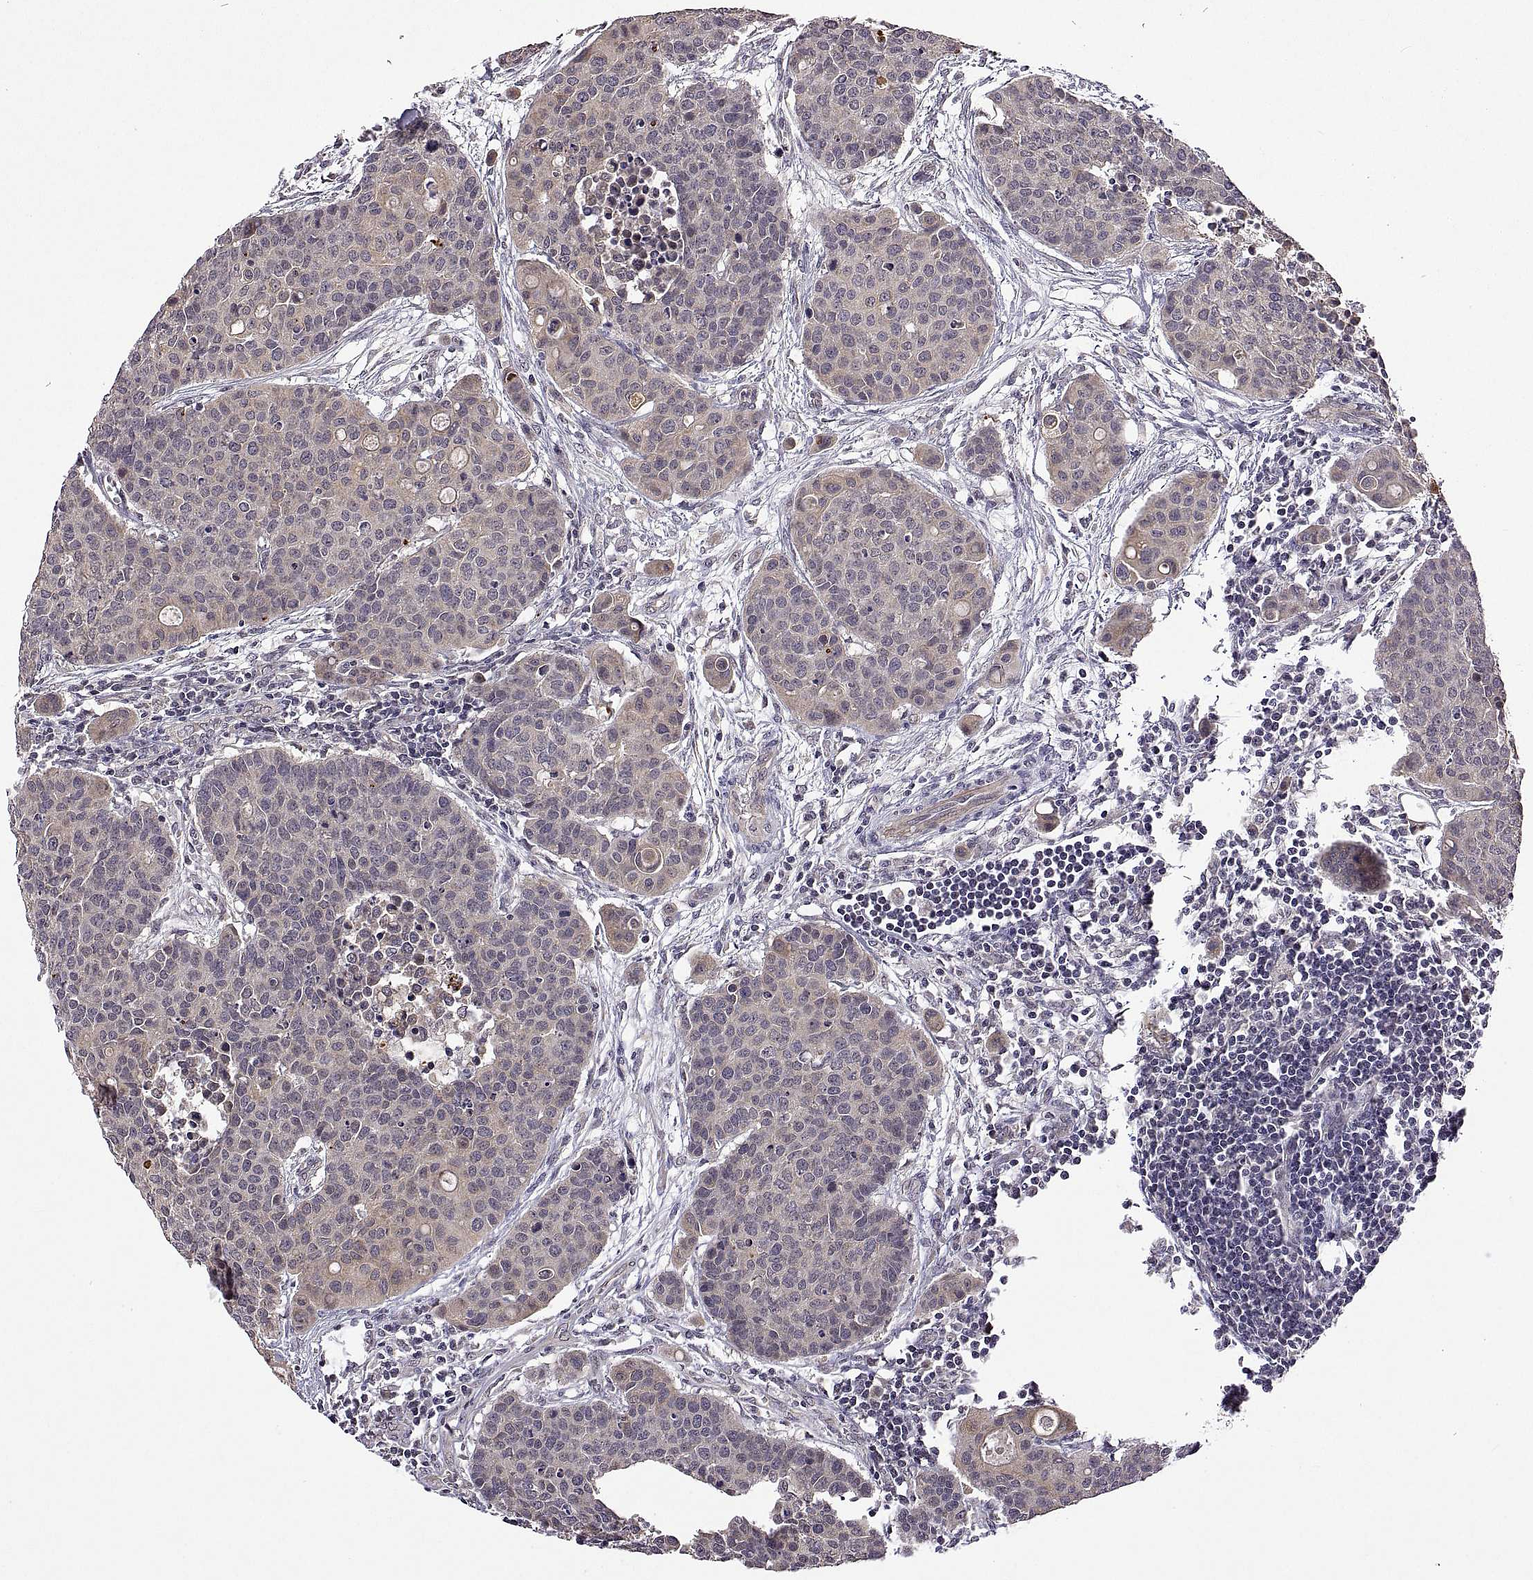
{"staining": {"intensity": "weak", "quantity": "25%-75%", "location": "cytoplasmic/membranous"}, "tissue": "carcinoid", "cell_type": "Tumor cells", "image_type": "cancer", "snomed": [{"axis": "morphology", "description": "Carcinoid, malignant, NOS"}, {"axis": "topography", "description": "Colon"}], "caption": "Immunohistochemical staining of carcinoid (malignant) shows weak cytoplasmic/membranous protein positivity in approximately 25%-75% of tumor cells.", "gene": "LAMA1", "patient": {"sex": "male", "age": 81}}